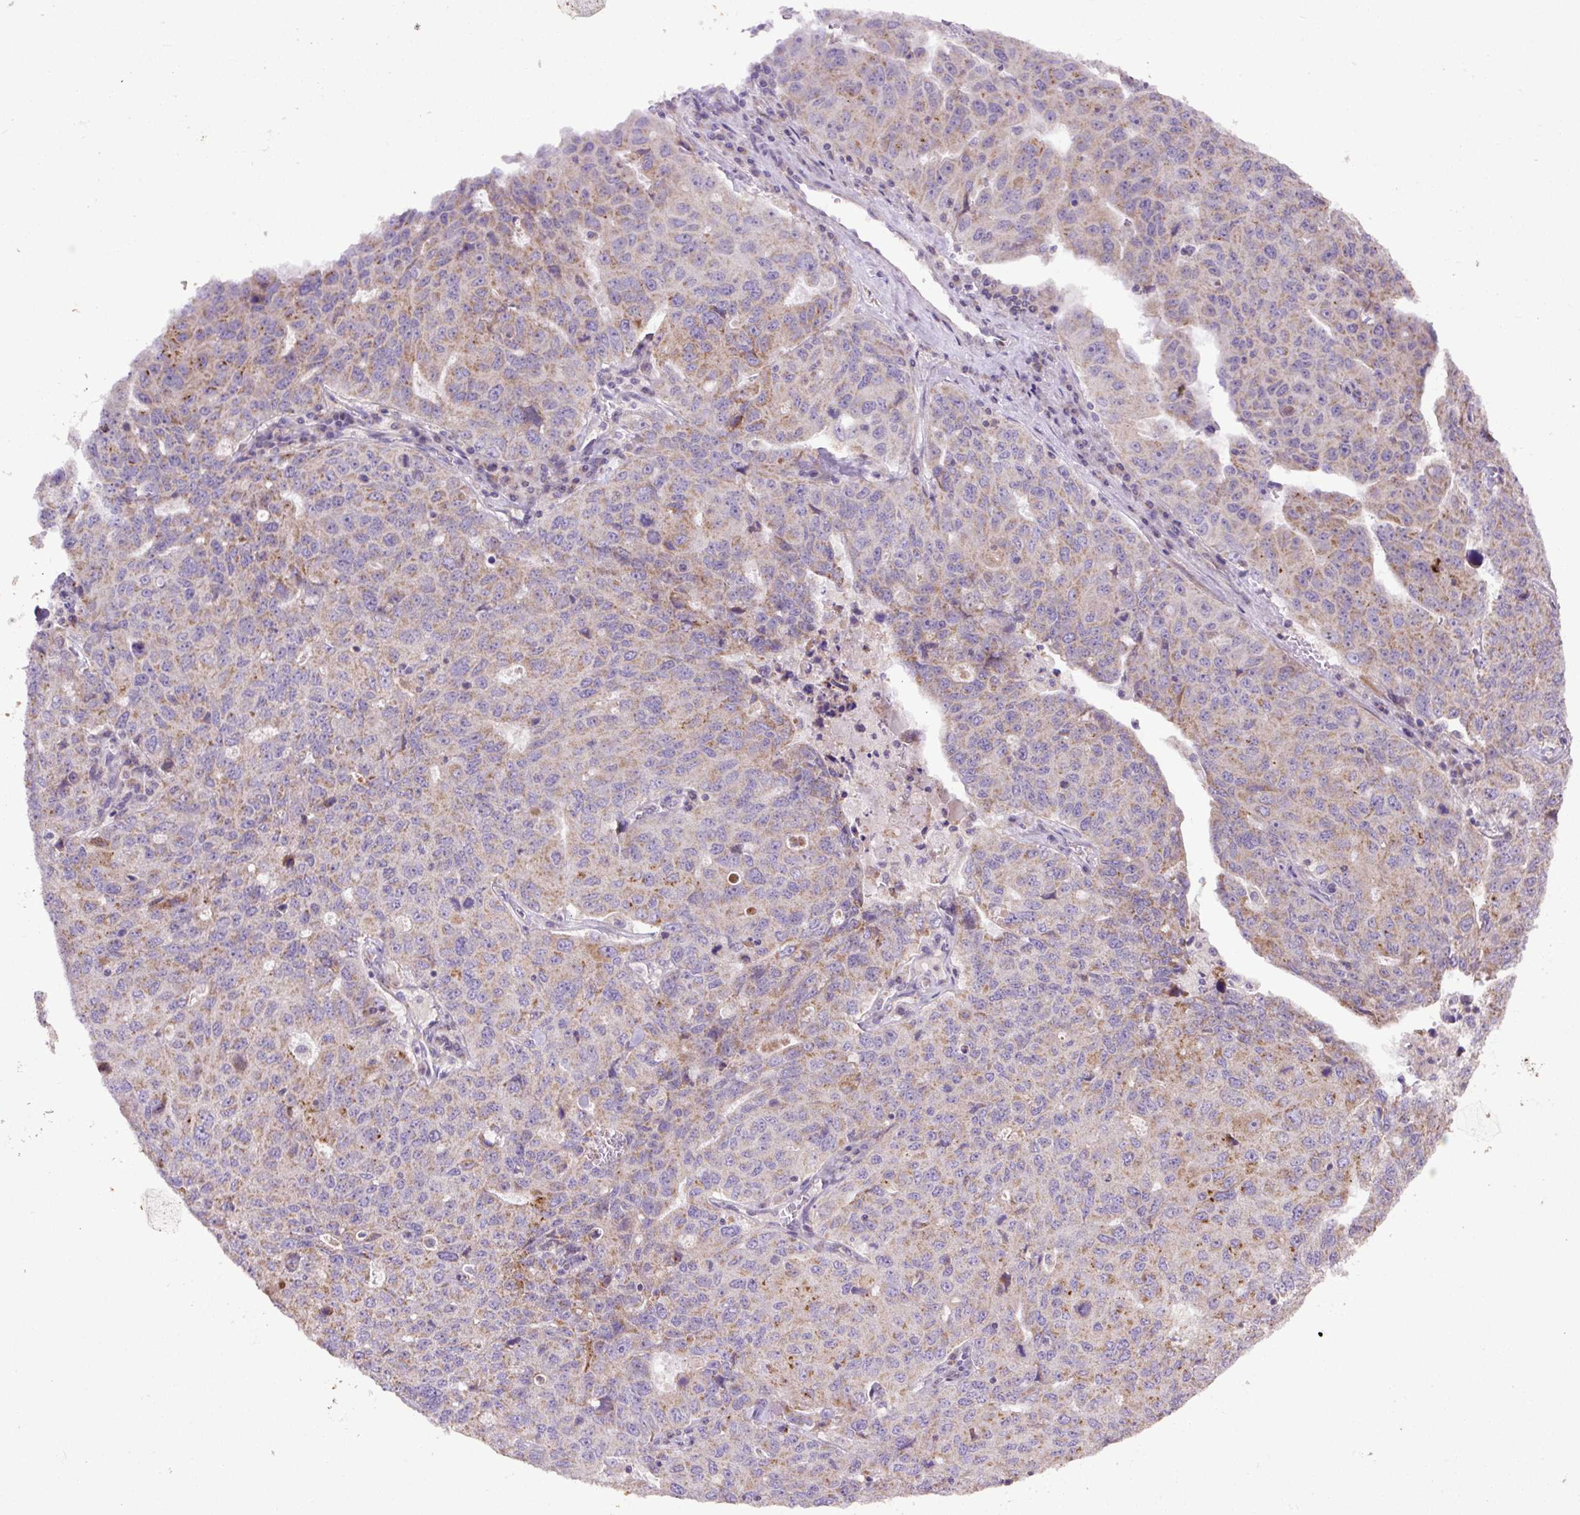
{"staining": {"intensity": "moderate", "quantity": ">75%", "location": "cytoplasmic/membranous"}, "tissue": "ovarian cancer", "cell_type": "Tumor cells", "image_type": "cancer", "snomed": [{"axis": "morphology", "description": "Carcinoma, endometroid"}, {"axis": "topography", "description": "Ovary"}], "caption": "Endometroid carcinoma (ovarian) stained with immunohistochemistry demonstrates moderate cytoplasmic/membranous positivity in about >75% of tumor cells. Nuclei are stained in blue.", "gene": "ABR", "patient": {"sex": "female", "age": 62}}